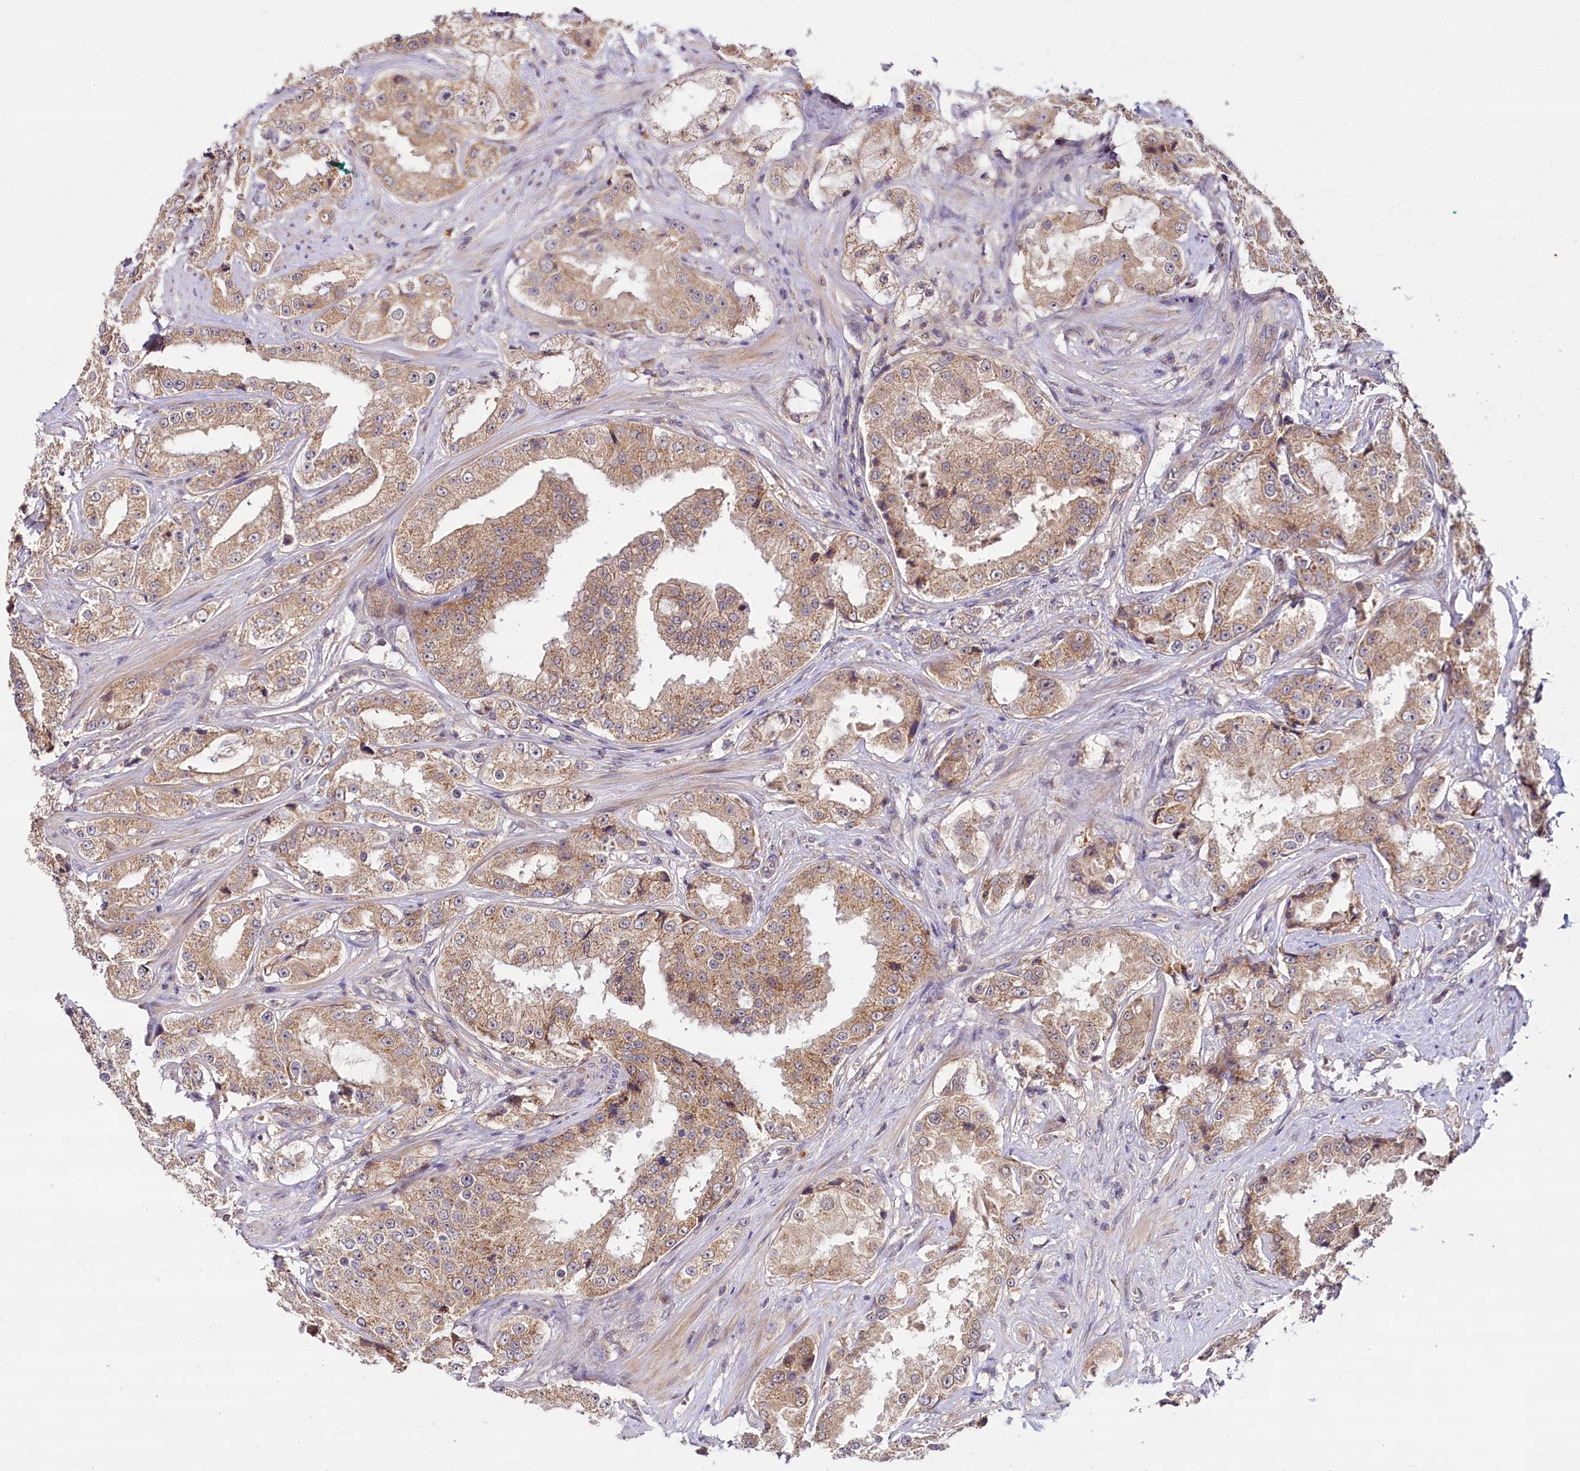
{"staining": {"intensity": "moderate", "quantity": "25%-75%", "location": "cytoplasmic/membranous"}, "tissue": "prostate cancer", "cell_type": "Tumor cells", "image_type": "cancer", "snomed": [{"axis": "morphology", "description": "Adenocarcinoma, High grade"}, {"axis": "topography", "description": "Prostate"}], "caption": "Tumor cells exhibit medium levels of moderate cytoplasmic/membranous staining in about 25%-75% of cells in adenocarcinoma (high-grade) (prostate).", "gene": "TMEM39A", "patient": {"sex": "male", "age": 73}}